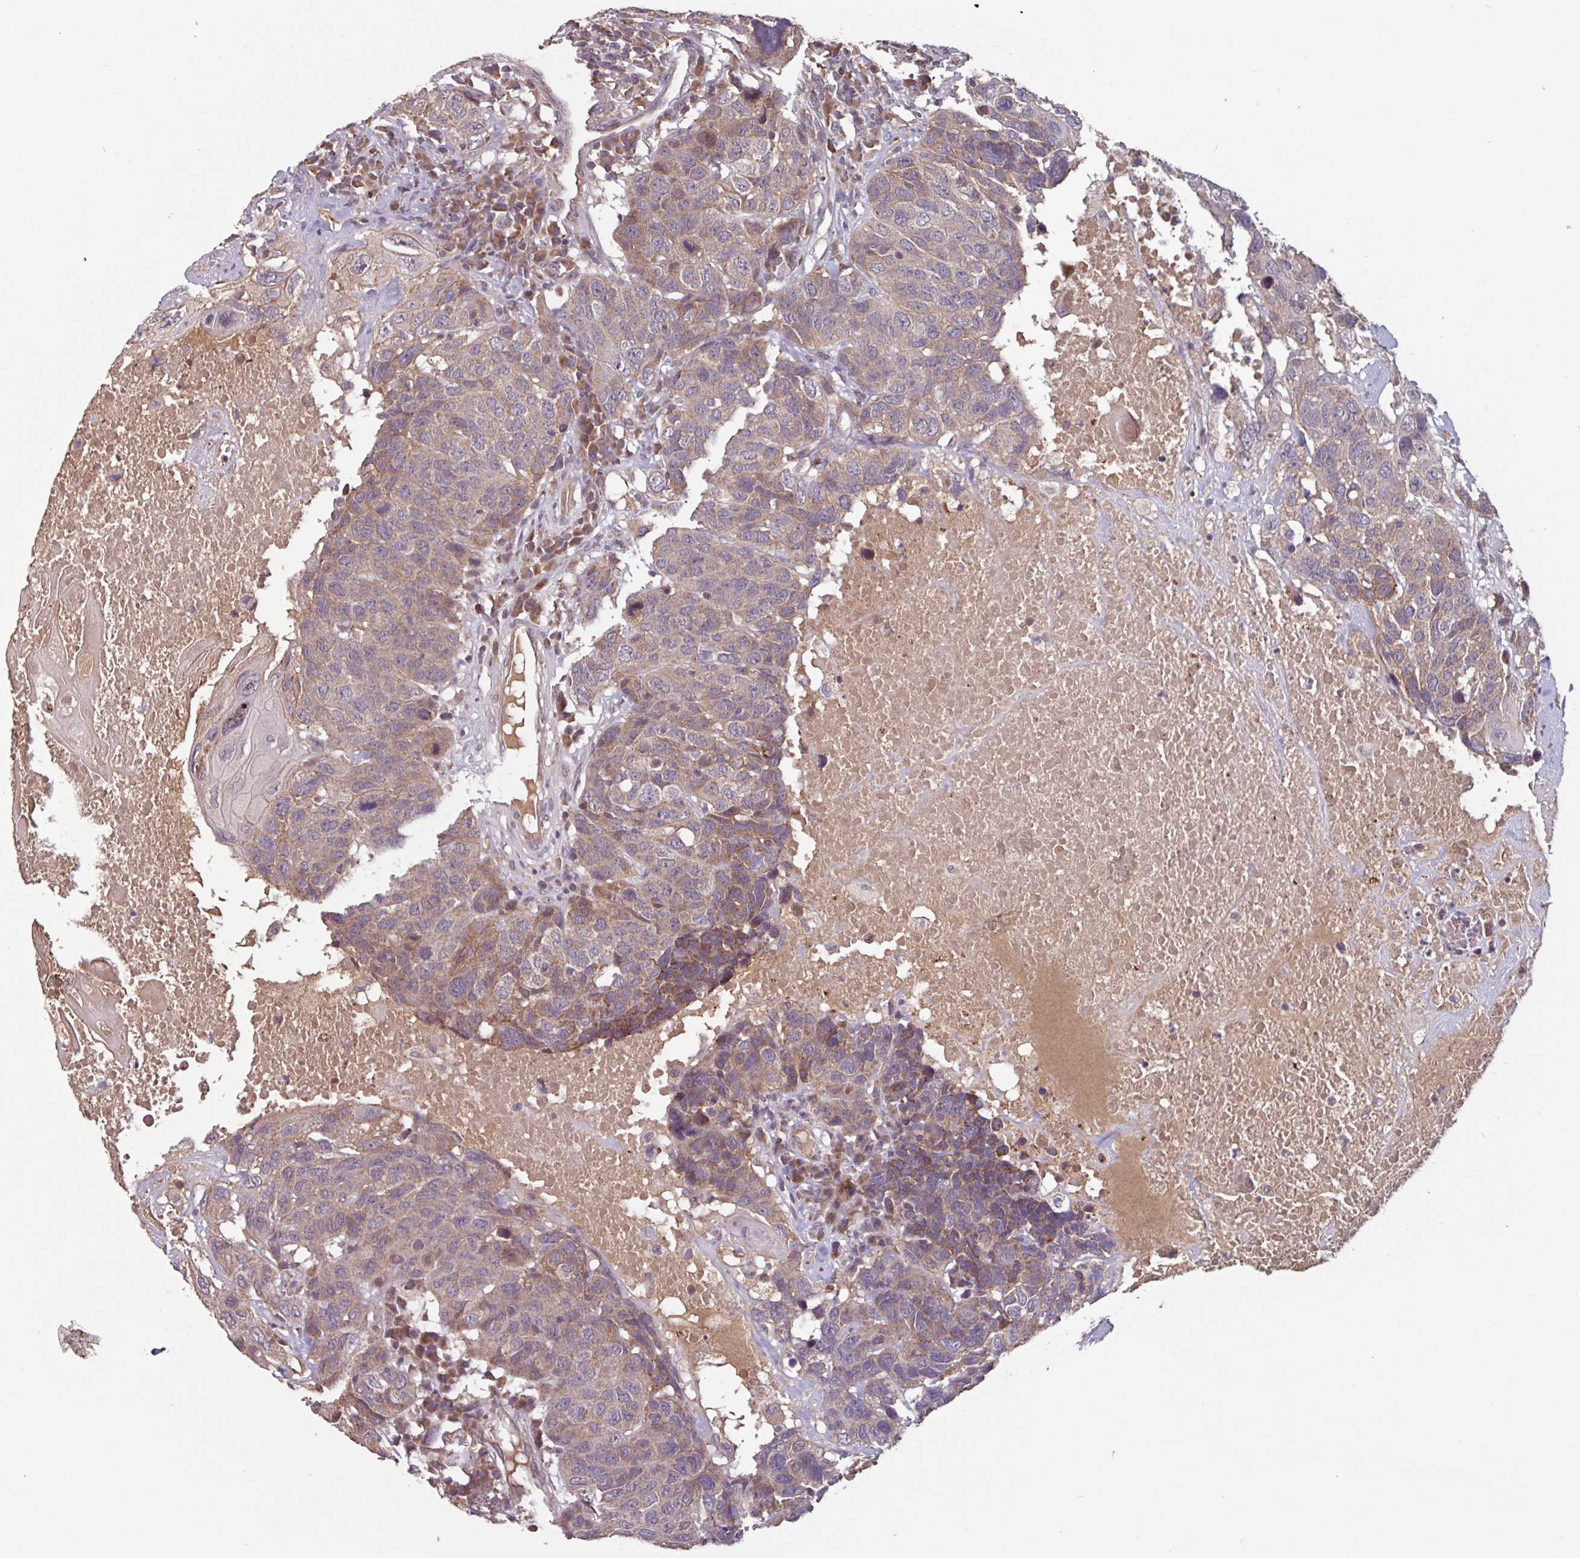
{"staining": {"intensity": "weak", "quantity": "25%-75%", "location": "cytoplasmic/membranous"}, "tissue": "head and neck cancer", "cell_type": "Tumor cells", "image_type": "cancer", "snomed": [{"axis": "morphology", "description": "Squamous cell carcinoma, NOS"}, {"axis": "topography", "description": "Head-Neck"}], "caption": "Head and neck cancer stained with immunohistochemistry (IHC) exhibits weak cytoplasmic/membranous positivity in about 25%-75% of tumor cells.", "gene": "TMEM88", "patient": {"sex": "male", "age": 66}}